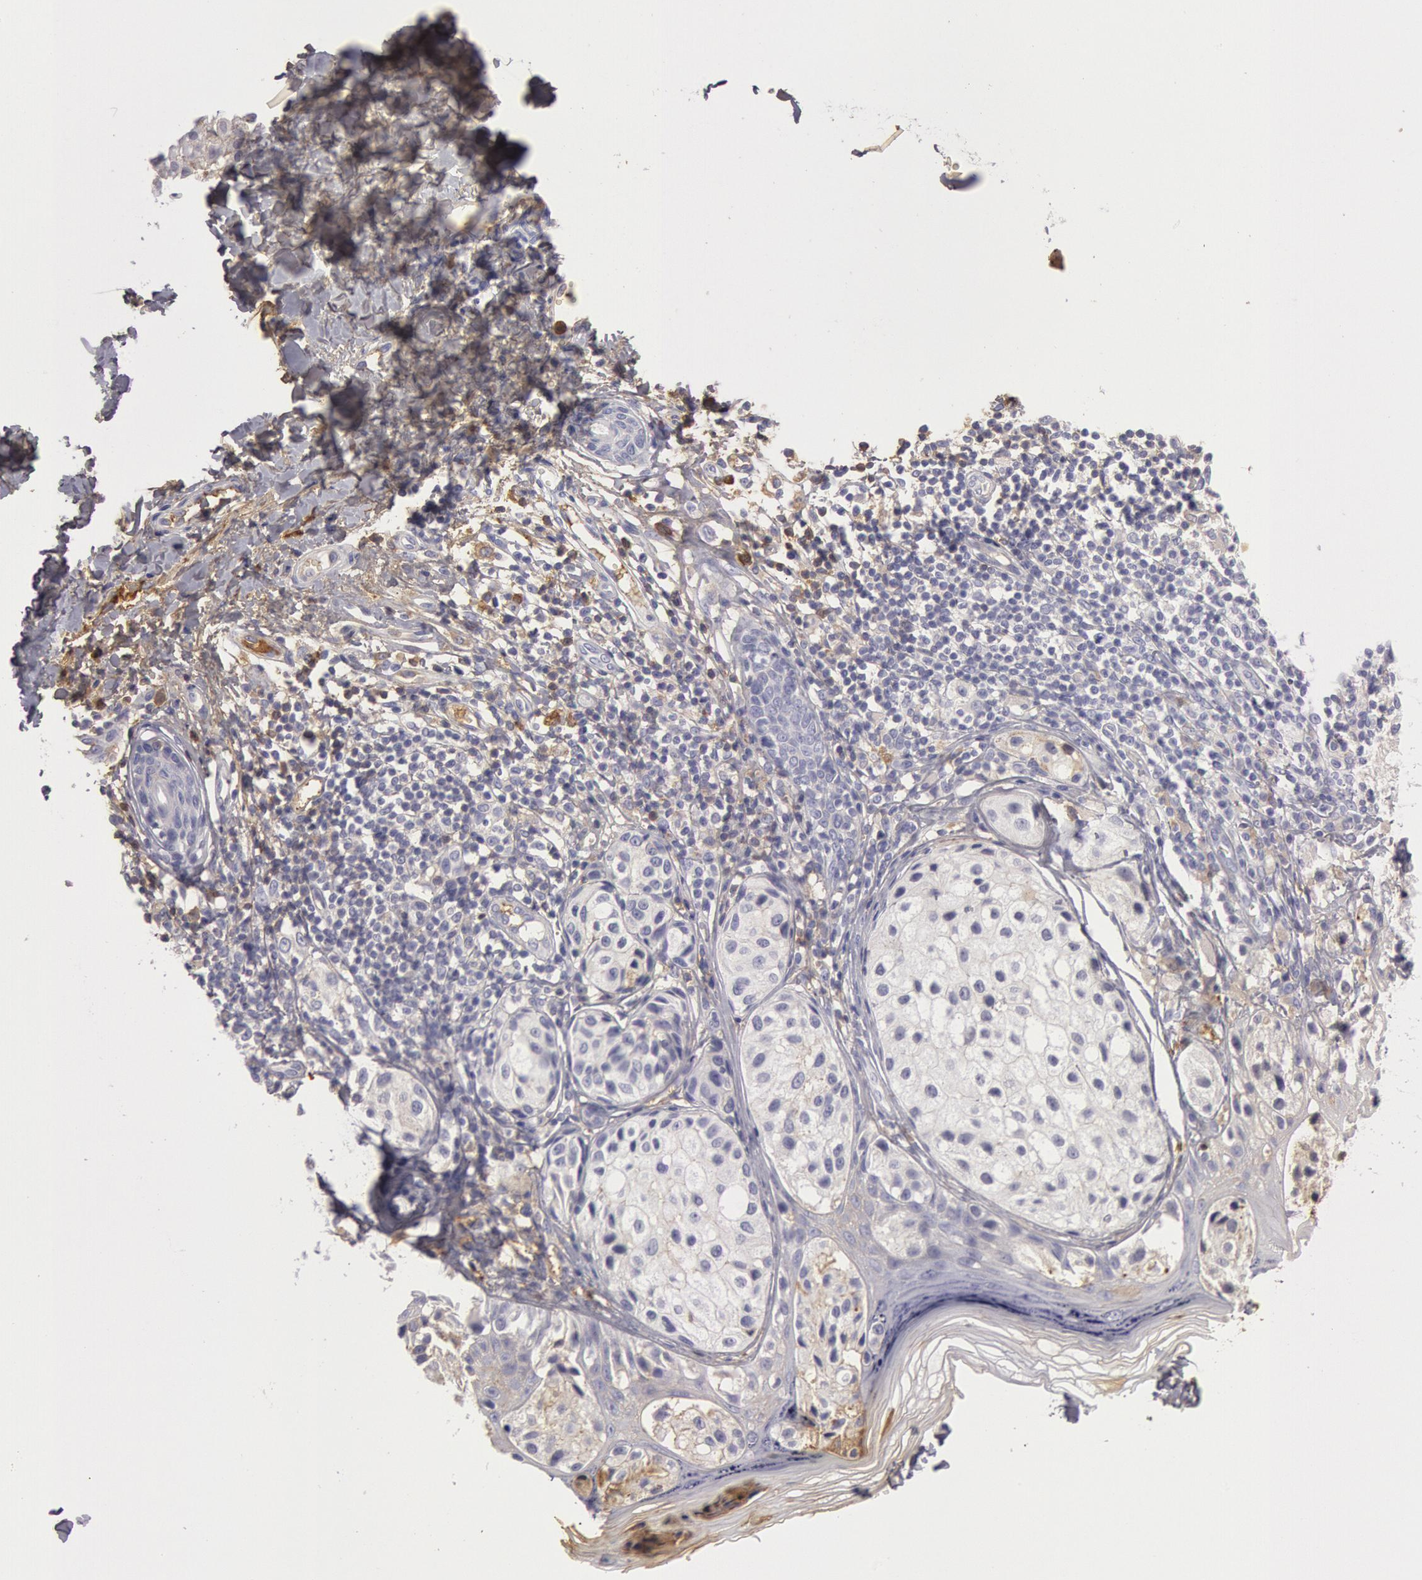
{"staining": {"intensity": "weak", "quantity": "<25%", "location": "cytoplasmic/membranous"}, "tissue": "melanoma", "cell_type": "Tumor cells", "image_type": "cancer", "snomed": [{"axis": "morphology", "description": "Malignant melanoma, NOS"}, {"axis": "topography", "description": "Skin"}], "caption": "A micrograph of malignant melanoma stained for a protein shows no brown staining in tumor cells. (DAB immunohistochemistry (IHC), high magnification).", "gene": "IGHG1", "patient": {"sex": "male", "age": 23}}